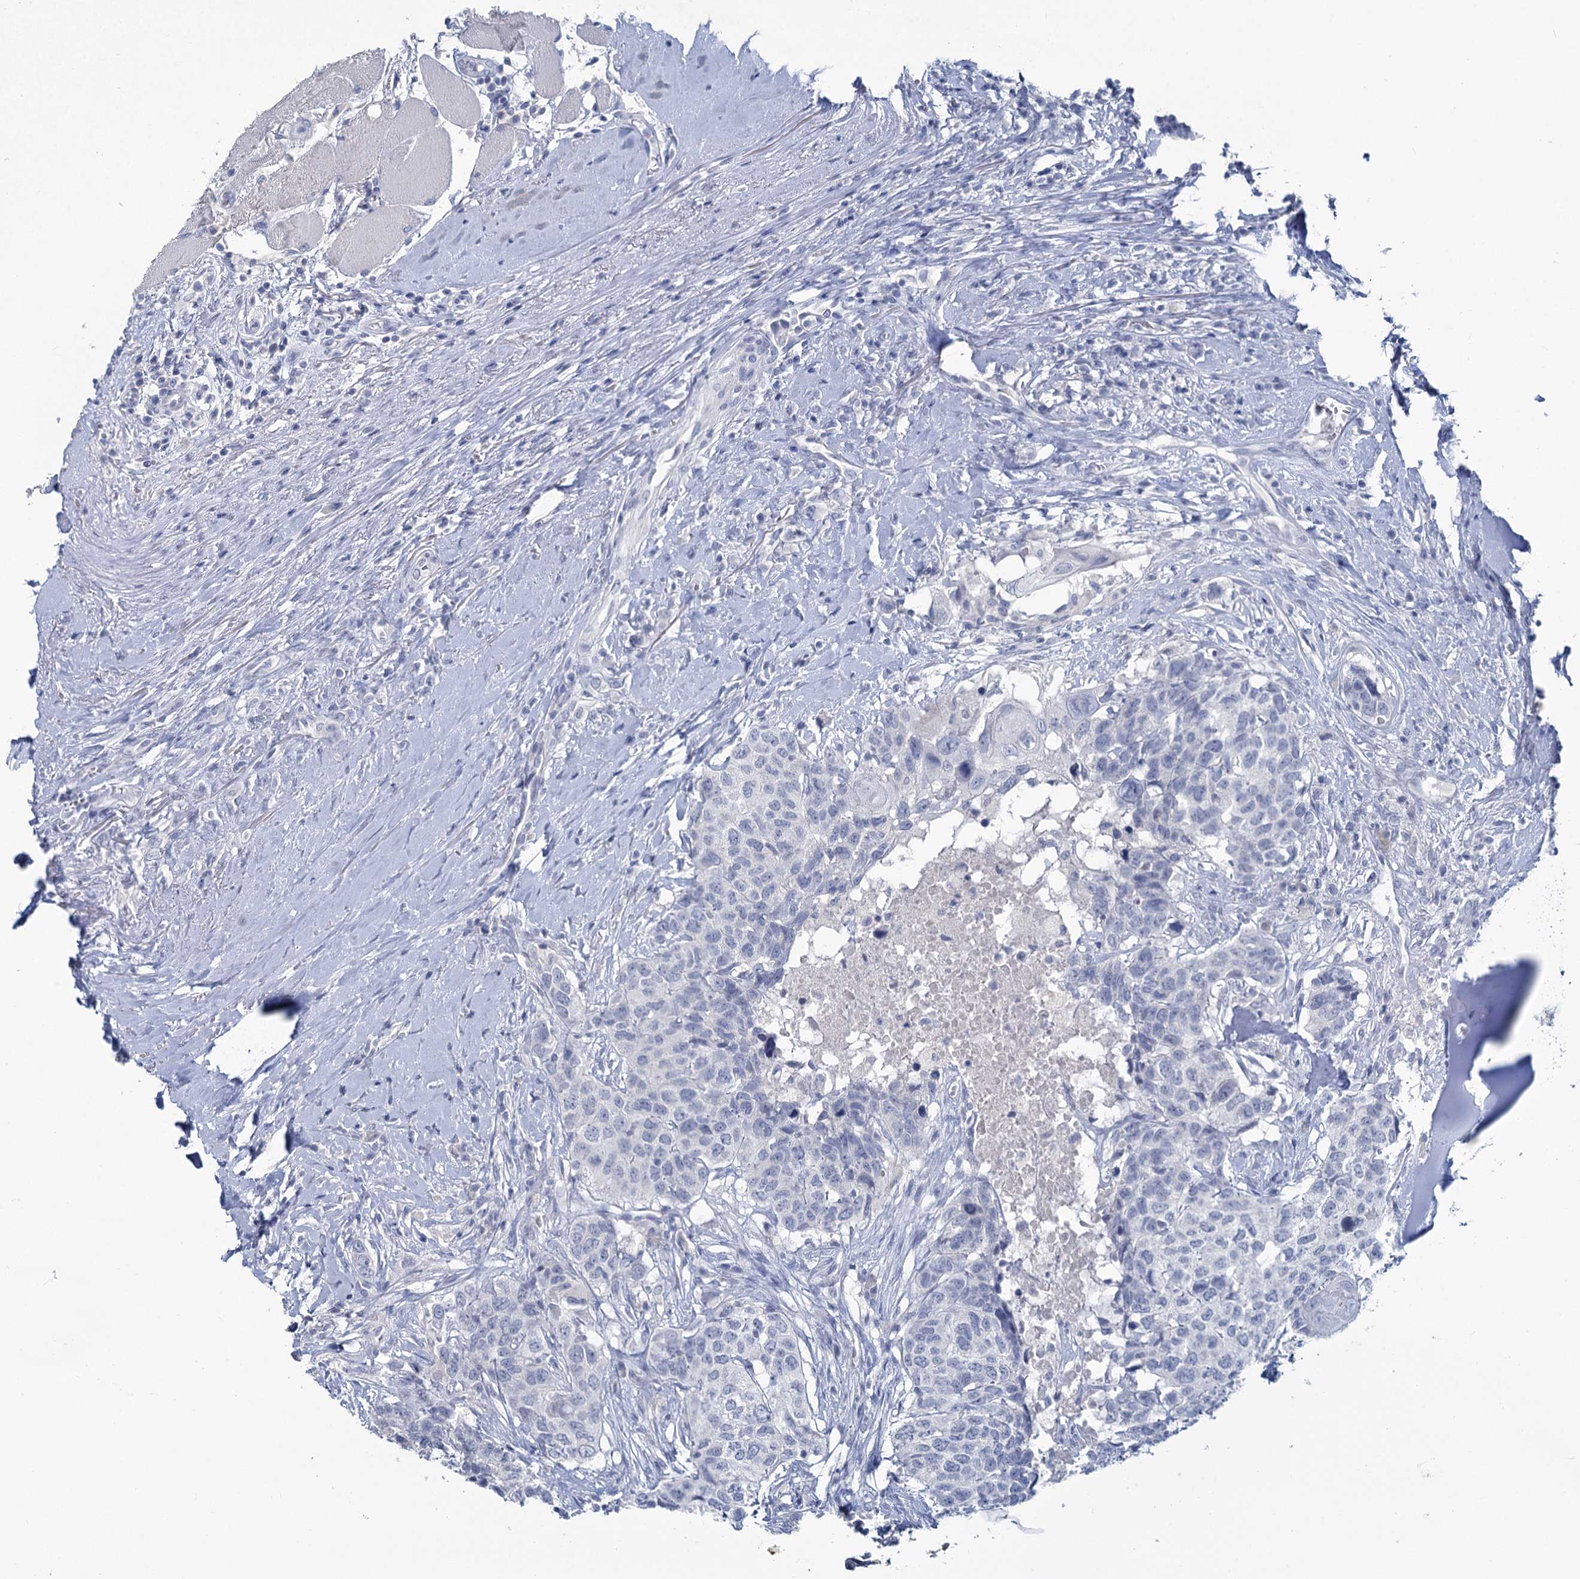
{"staining": {"intensity": "negative", "quantity": "none", "location": "none"}, "tissue": "head and neck cancer", "cell_type": "Tumor cells", "image_type": "cancer", "snomed": [{"axis": "morphology", "description": "Squamous cell carcinoma, NOS"}, {"axis": "topography", "description": "Head-Neck"}], "caption": "This is a histopathology image of IHC staining of head and neck cancer, which shows no positivity in tumor cells.", "gene": "CHGA", "patient": {"sex": "male", "age": 66}}